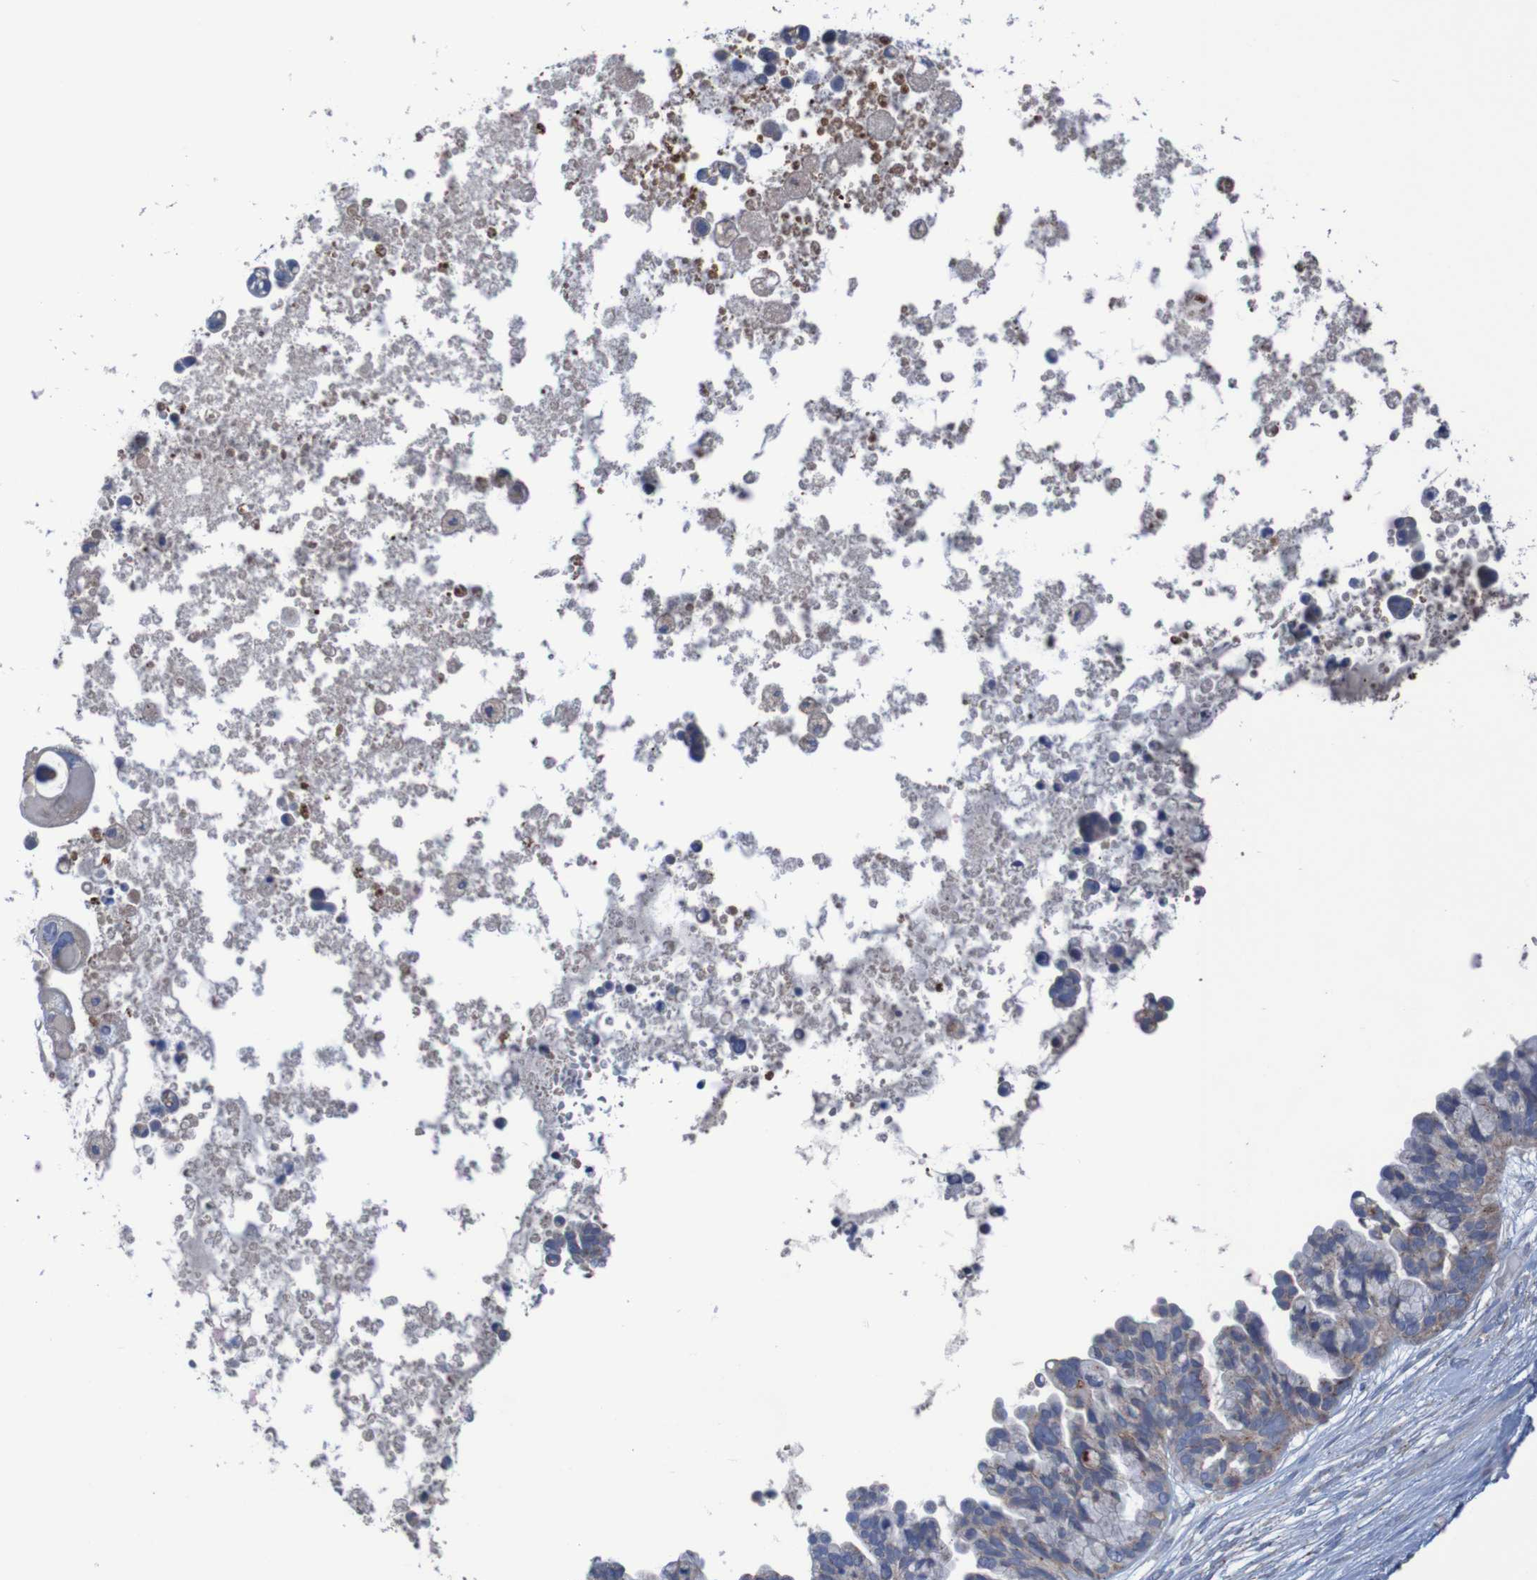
{"staining": {"intensity": "weak", "quantity": ">75%", "location": "cytoplasmic/membranous"}, "tissue": "ovarian cancer", "cell_type": "Tumor cells", "image_type": "cancer", "snomed": [{"axis": "morphology", "description": "Cystadenocarcinoma, serous, NOS"}, {"axis": "topography", "description": "Ovary"}], "caption": "Ovarian cancer (serous cystadenocarcinoma) tissue exhibits weak cytoplasmic/membranous staining in approximately >75% of tumor cells, visualized by immunohistochemistry.", "gene": "ANGPT4", "patient": {"sex": "female", "age": 56}}